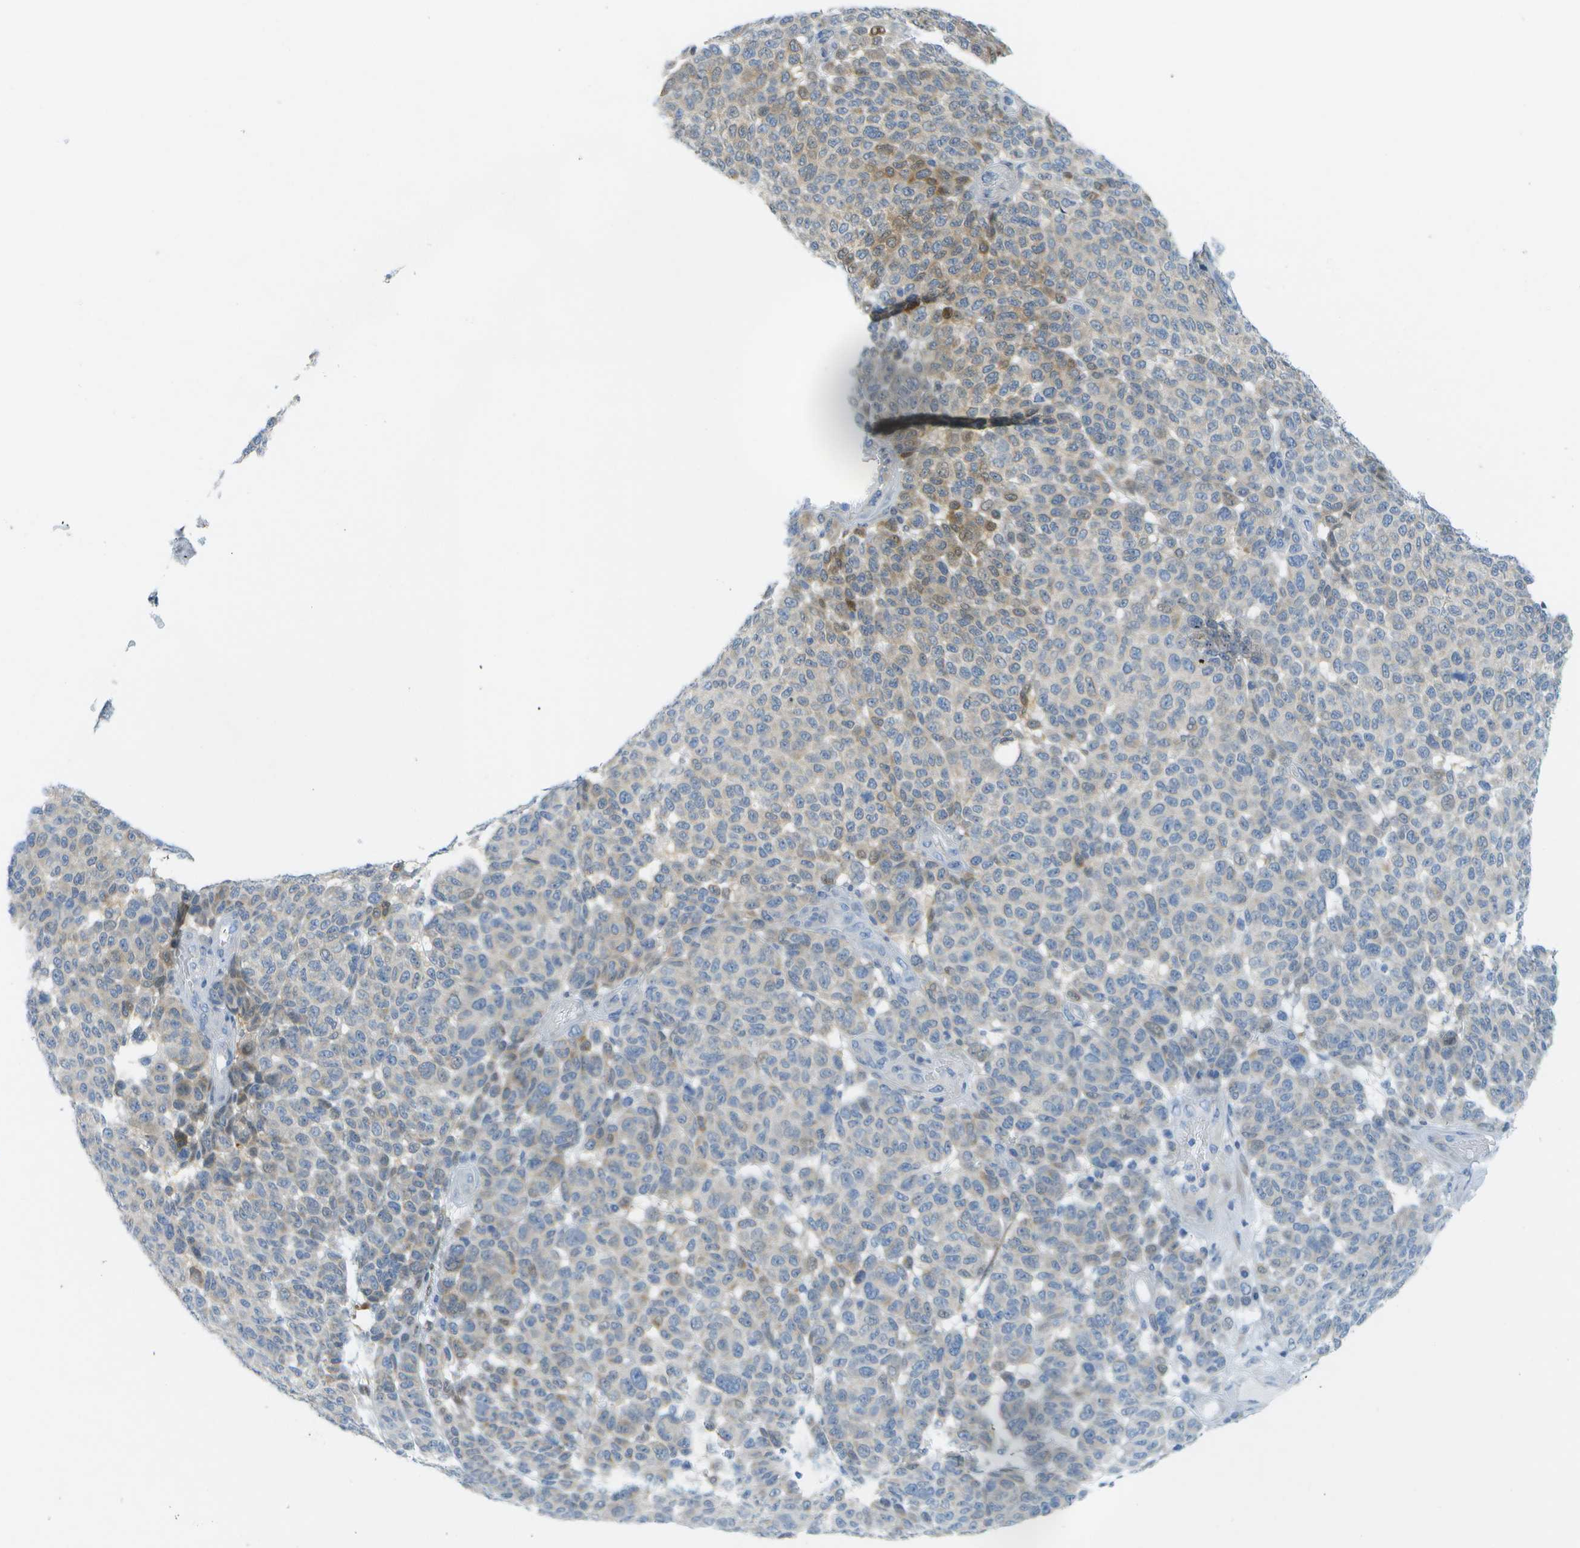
{"staining": {"intensity": "negative", "quantity": "none", "location": "none"}, "tissue": "melanoma", "cell_type": "Tumor cells", "image_type": "cancer", "snomed": [{"axis": "morphology", "description": "Malignant melanoma, NOS"}, {"axis": "topography", "description": "Skin"}], "caption": "Malignant melanoma stained for a protein using IHC reveals no expression tumor cells.", "gene": "CUL9", "patient": {"sex": "male", "age": 59}}